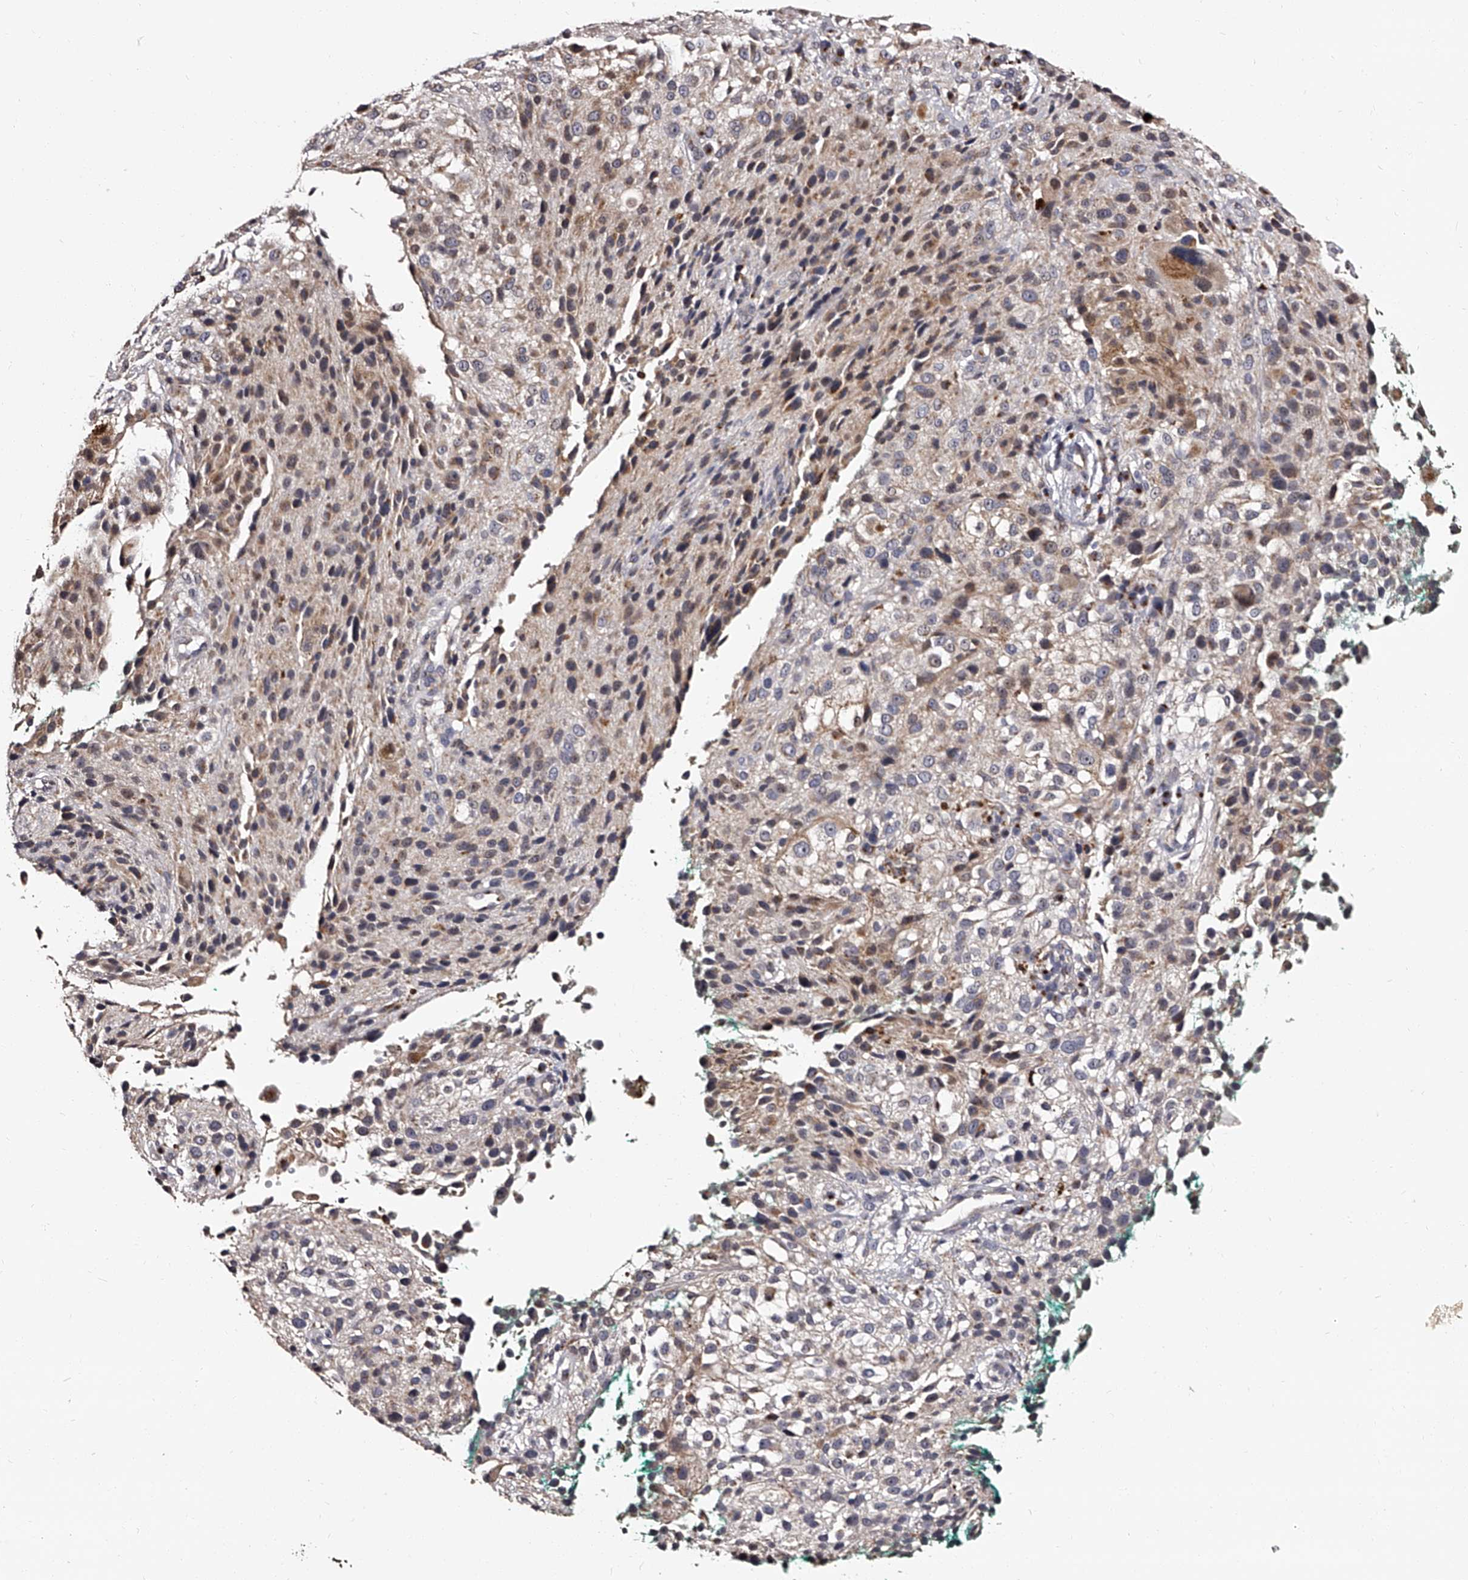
{"staining": {"intensity": "negative", "quantity": "none", "location": "none"}, "tissue": "melanoma", "cell_type": "Tumor cells", "image_type": "cancer", "snomed": [{"axis": "morphology", "description": "Necrosis, NOS"}, {"axis": "morphology", "description": "Malignant melanoma, NOS"}, {"axis": "topography", "description": "Skin"}], "caption": "This is an immunohistochemistry (IHC) micrograph of melanoma. There is no positivity in tumor cells.", "gene": "RSC1A1", "patient": {"sex": "female", "age": 87}}